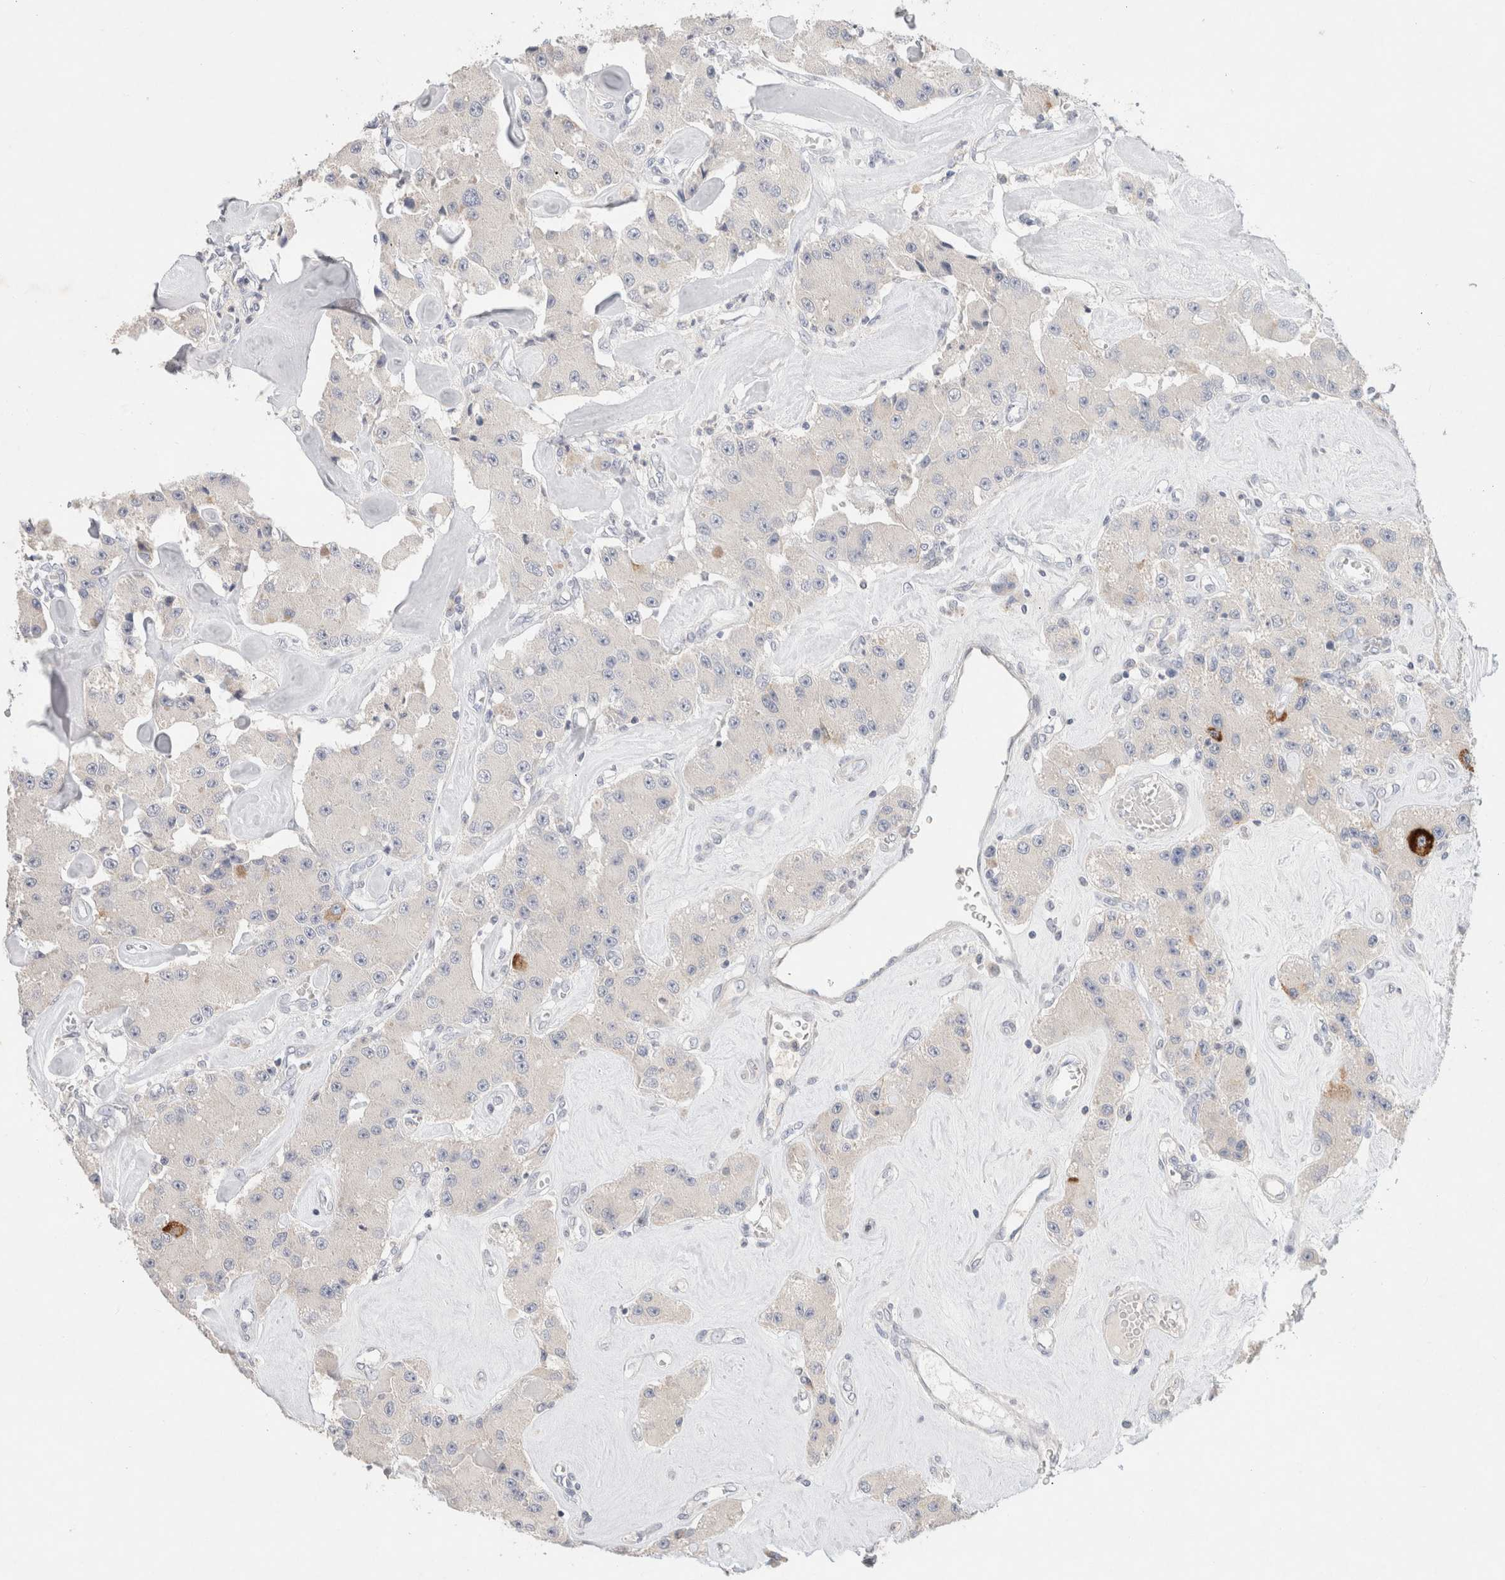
{"staining": {"intensity": "negative", "quantity": "none", "location": "none"}, "tissue": "carcinoid", "cell_type": "Tumor cells", "image_type": "cancer", "snomed": [{"axis": "morphology", "description": "Carcinoid, malignant, NOS"}, {"axis": "topography", "description": "Pancreas"}], "caption": "Immunohistochemistry (IHC) histopathology image of neoplastic tissue: human carcinoid stained with DAB (3,3'-diaminobenzidine) displays no significant protein positivity in tumor cells.", "gene": "MPP2", "patient": {"sex": "male", "age": 41}}